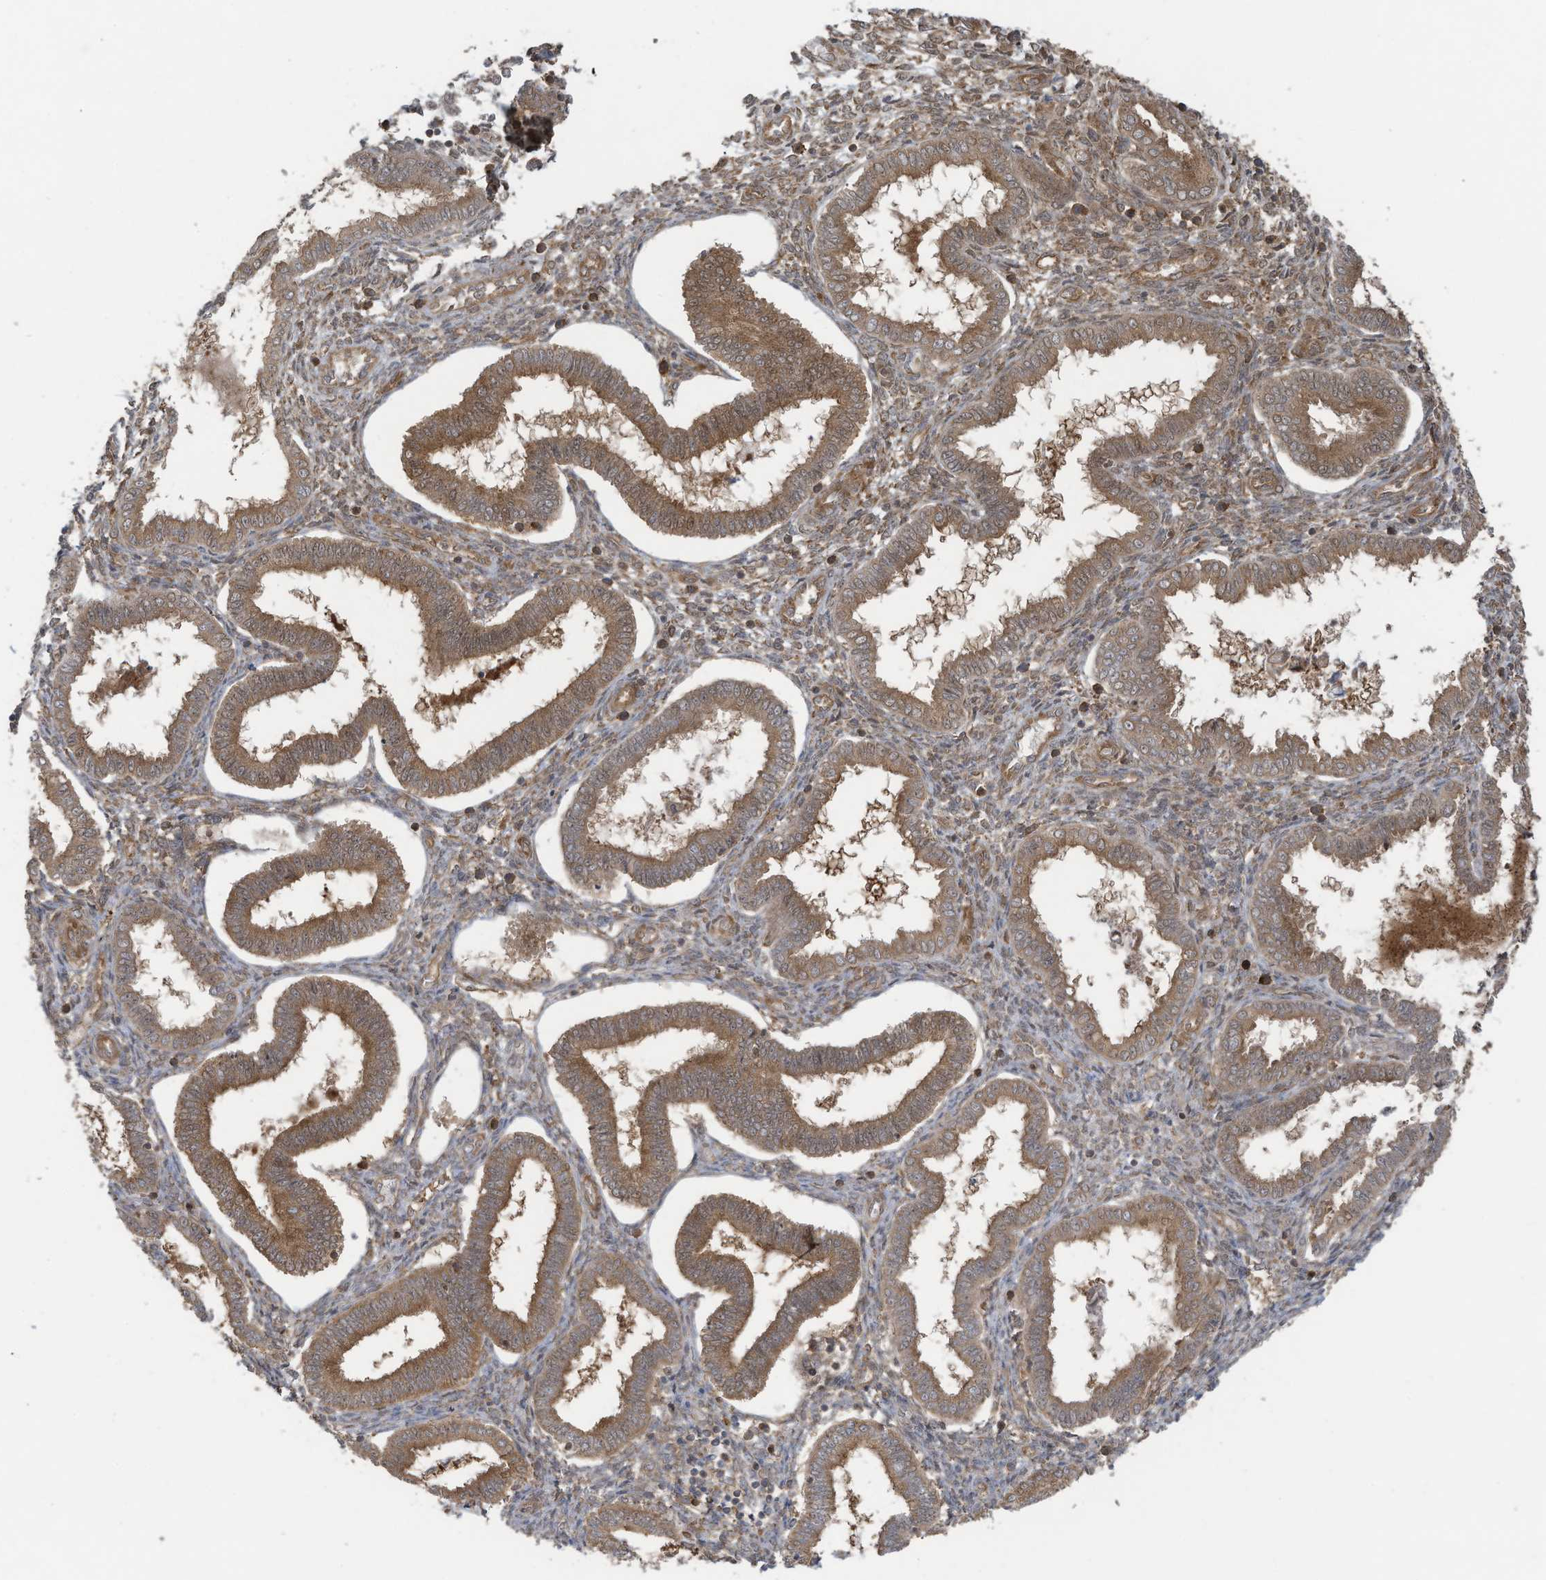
{"staining": {"intensity": "weak", "quantity": "<25%", "location": "cytoplasmic/membranous"}, "tissue": "endometrium", "cell_type": "Cells in endometrial stroma", "image_type": "normal", "snomed": [{"axis": "morphology", "description": "Normal tissue, NOS"}, {"axis": "topography", "description": "Endometrium"}], "caption": "DAB (3,3'-diaminobenzidine) immunohistochemical staining of benign human endometrium demonstrates no significant positivity in cells in endometrial stroma. (DAB (3,3'-diaminobenzidine) immunohistochemistry, high magnification).", "gene": "OLA1", "patient": {"sex": "female", "age": 24}}